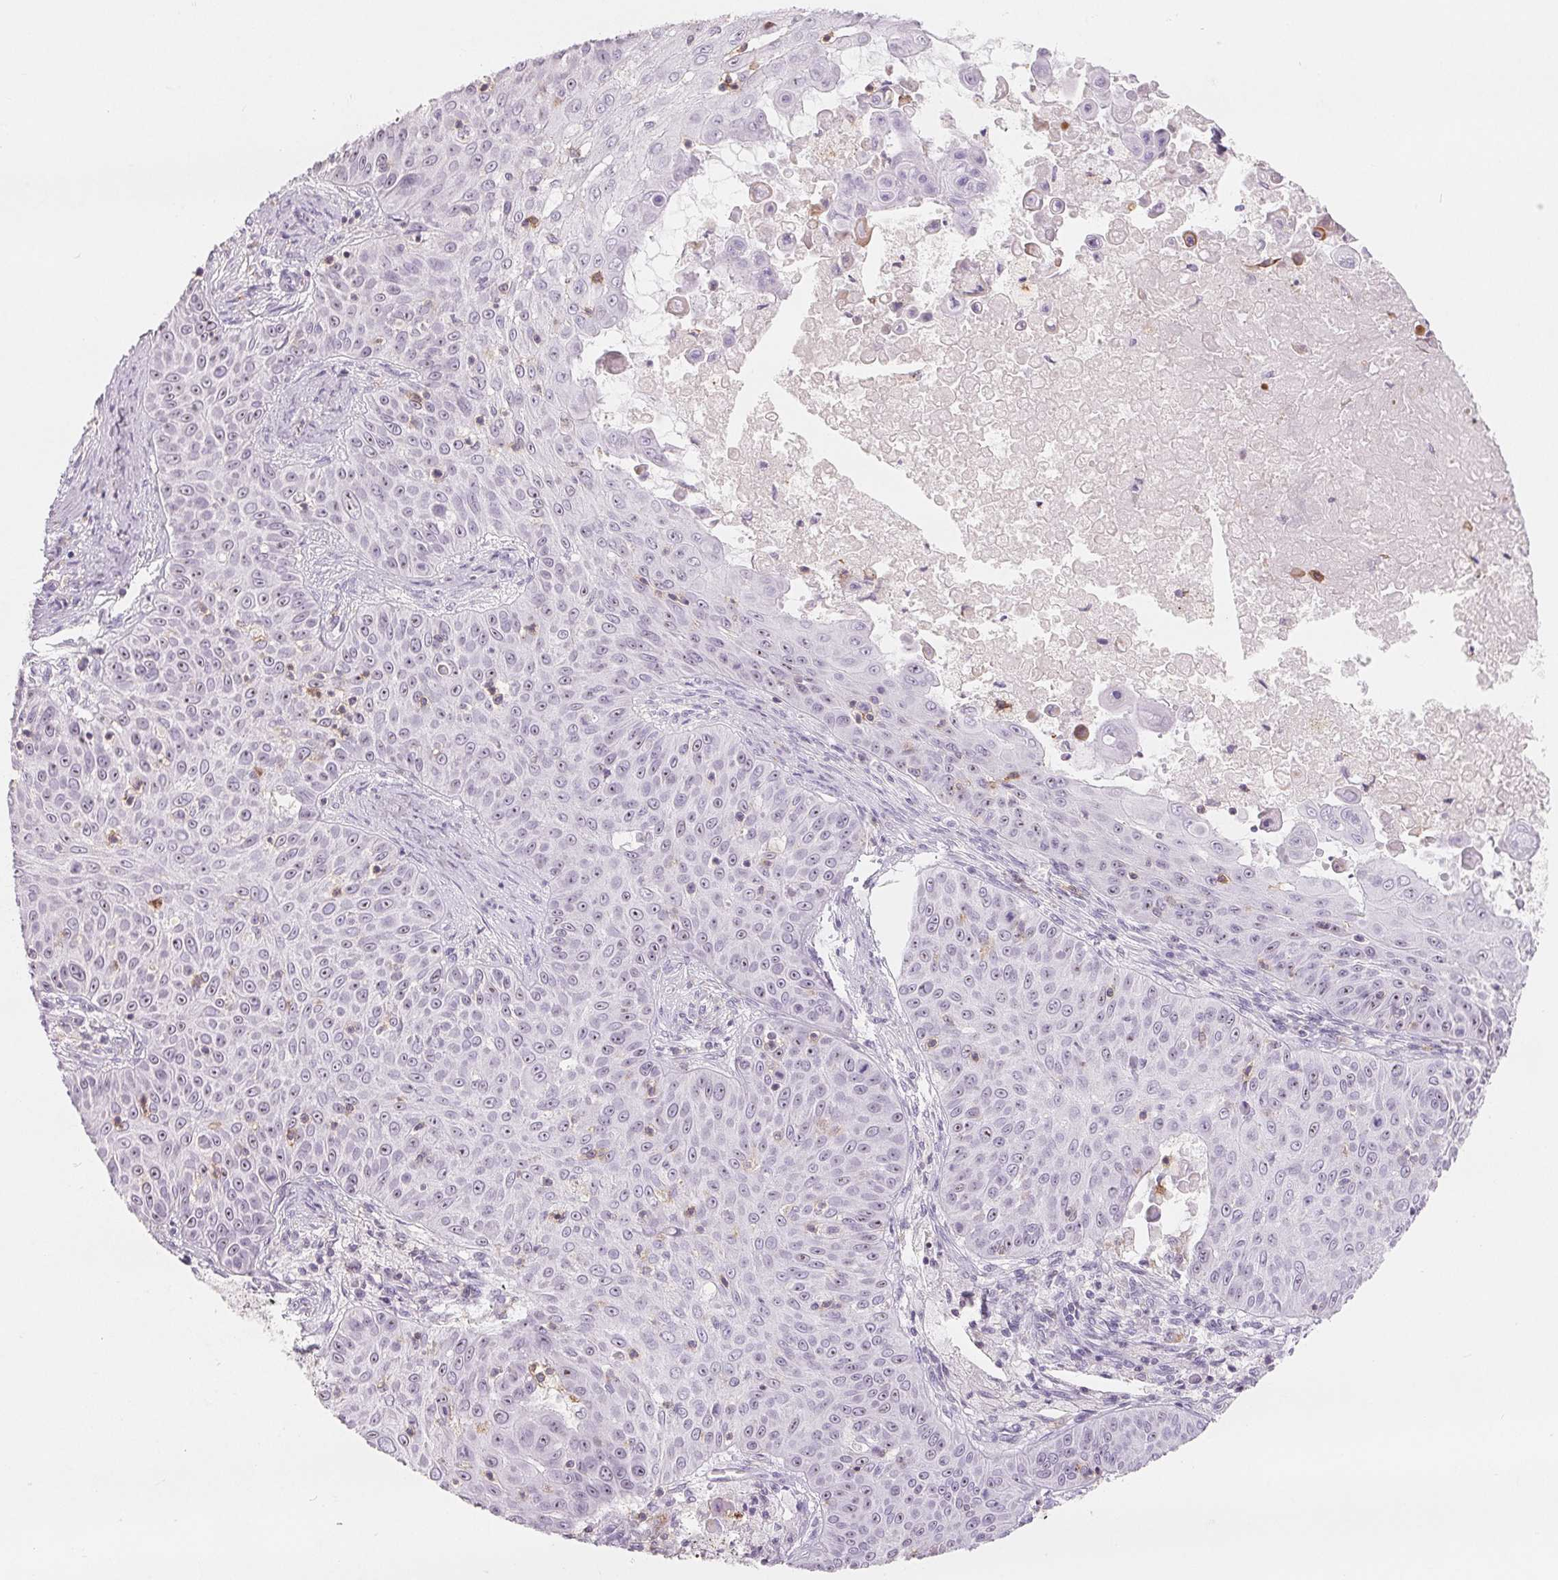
{"staining": {"intensity": "negative", "quantity": "none", "location": "none"}, "tissue": "skin cancer", "cell_type": "Tumor cells", "image_type": "cancer", "snomed": [{"axis": "morphology", "description": "Squamous cell carcinoma, NOS"}, {"axis": "topography", "description": "Skin"}], "caption": "Skin squamous cell carcinoma stained for a protein using immunohistochemistry shows no expression tumor cells.", "gene": "CD69", "patient": {"sex": "male", "age": 82}}